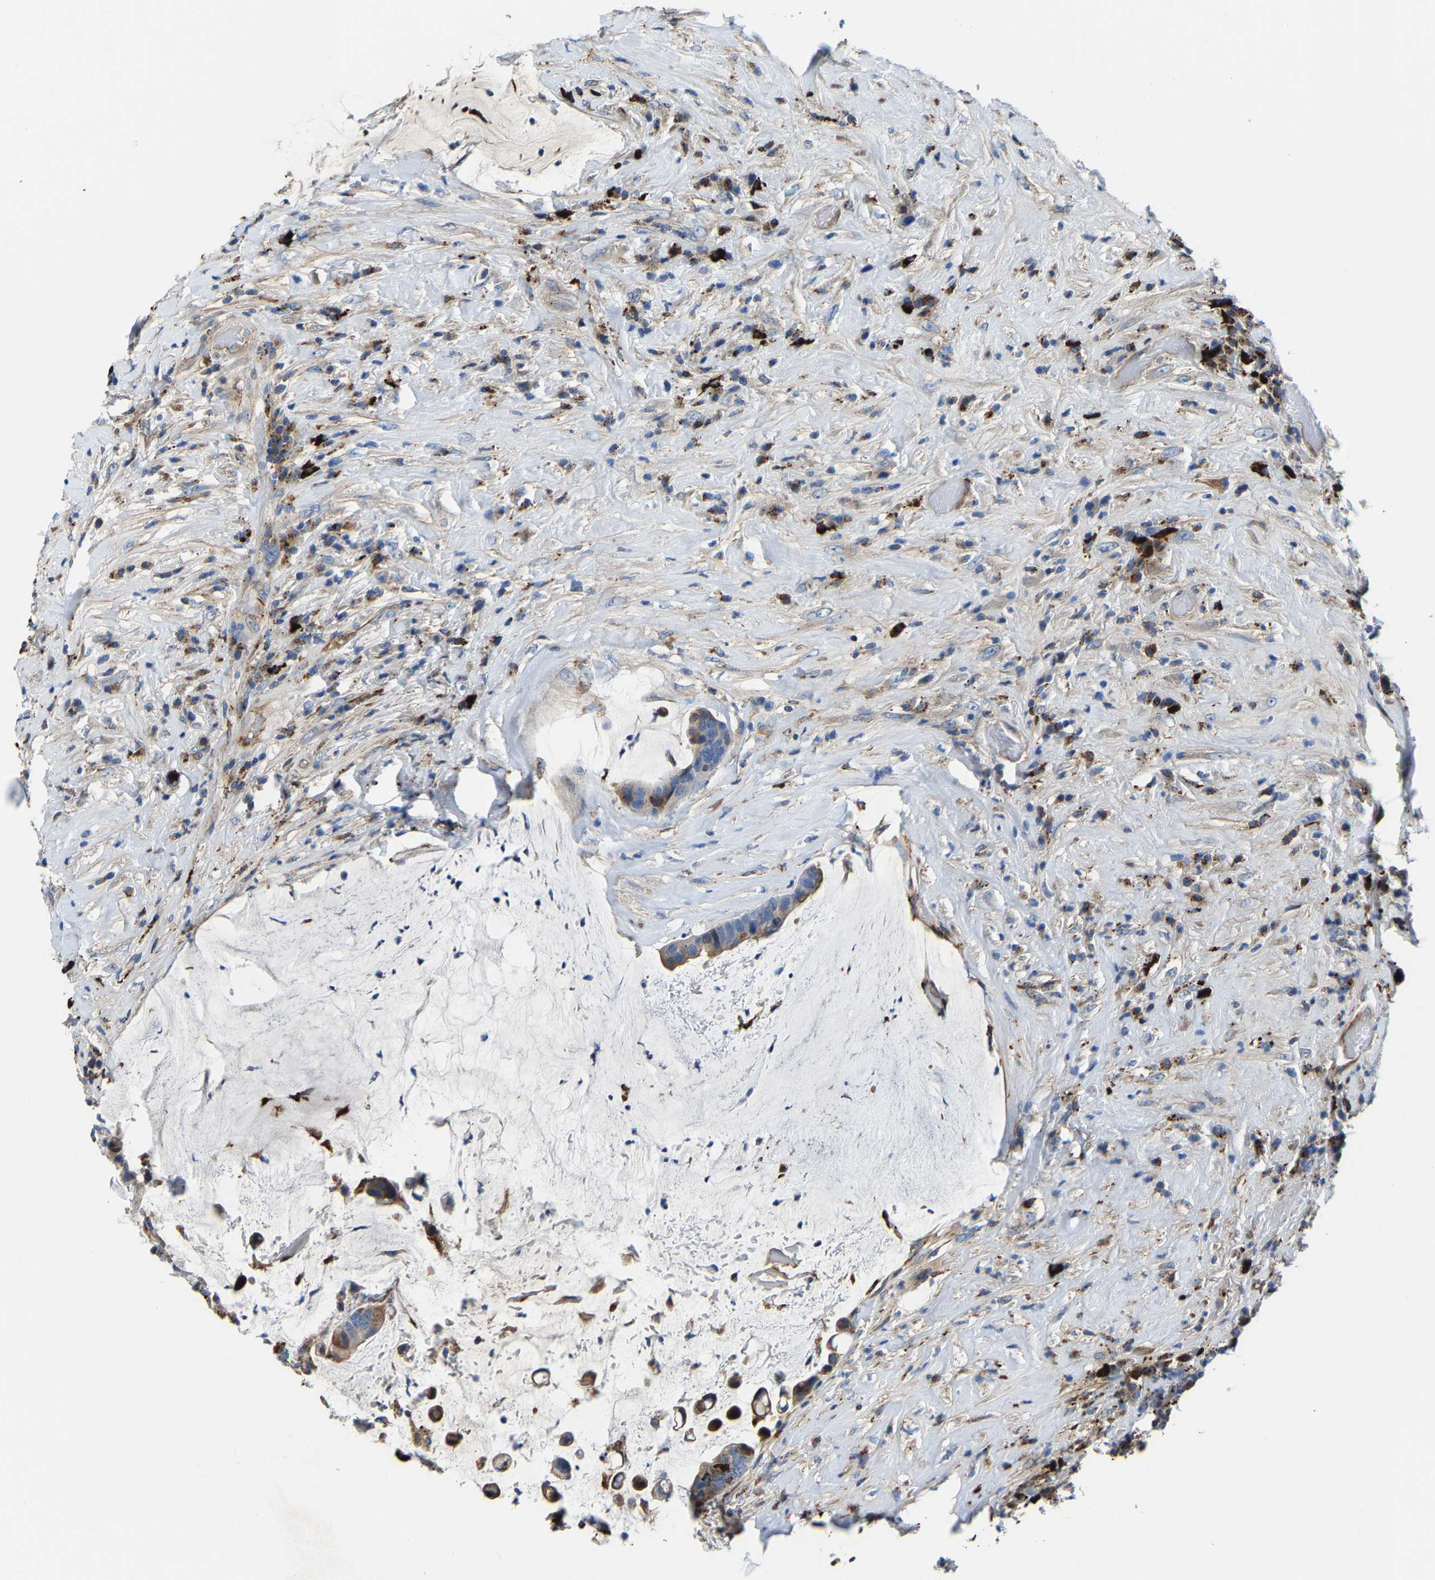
{"staining": {"intensity": "moderate", "quantity": "<25%", "location": "cytoplasmic/membranous"}, "tissue": "colorectal cancer", "cell_type": "Tumor cells", "image_type": "cancer", "snomed": [{"axis": "morphology", "description": "Adenocarcinoma, NOS"}, {"axis": "topography", "description": "Rectum"}], "caption": "High-magnification brightfield microscopy of colorectal cancer (adenocarcinoma) stained with DAB (3,3'-diaminobenzidine) (brown) and counterstained with hematoxylin (blue). tumor cells exhibit moderate cytoplasmic/membranous expression is present in about<25% of cells.", "gene": "DPP7", "patient": {"sex": "female", "age": 89}}